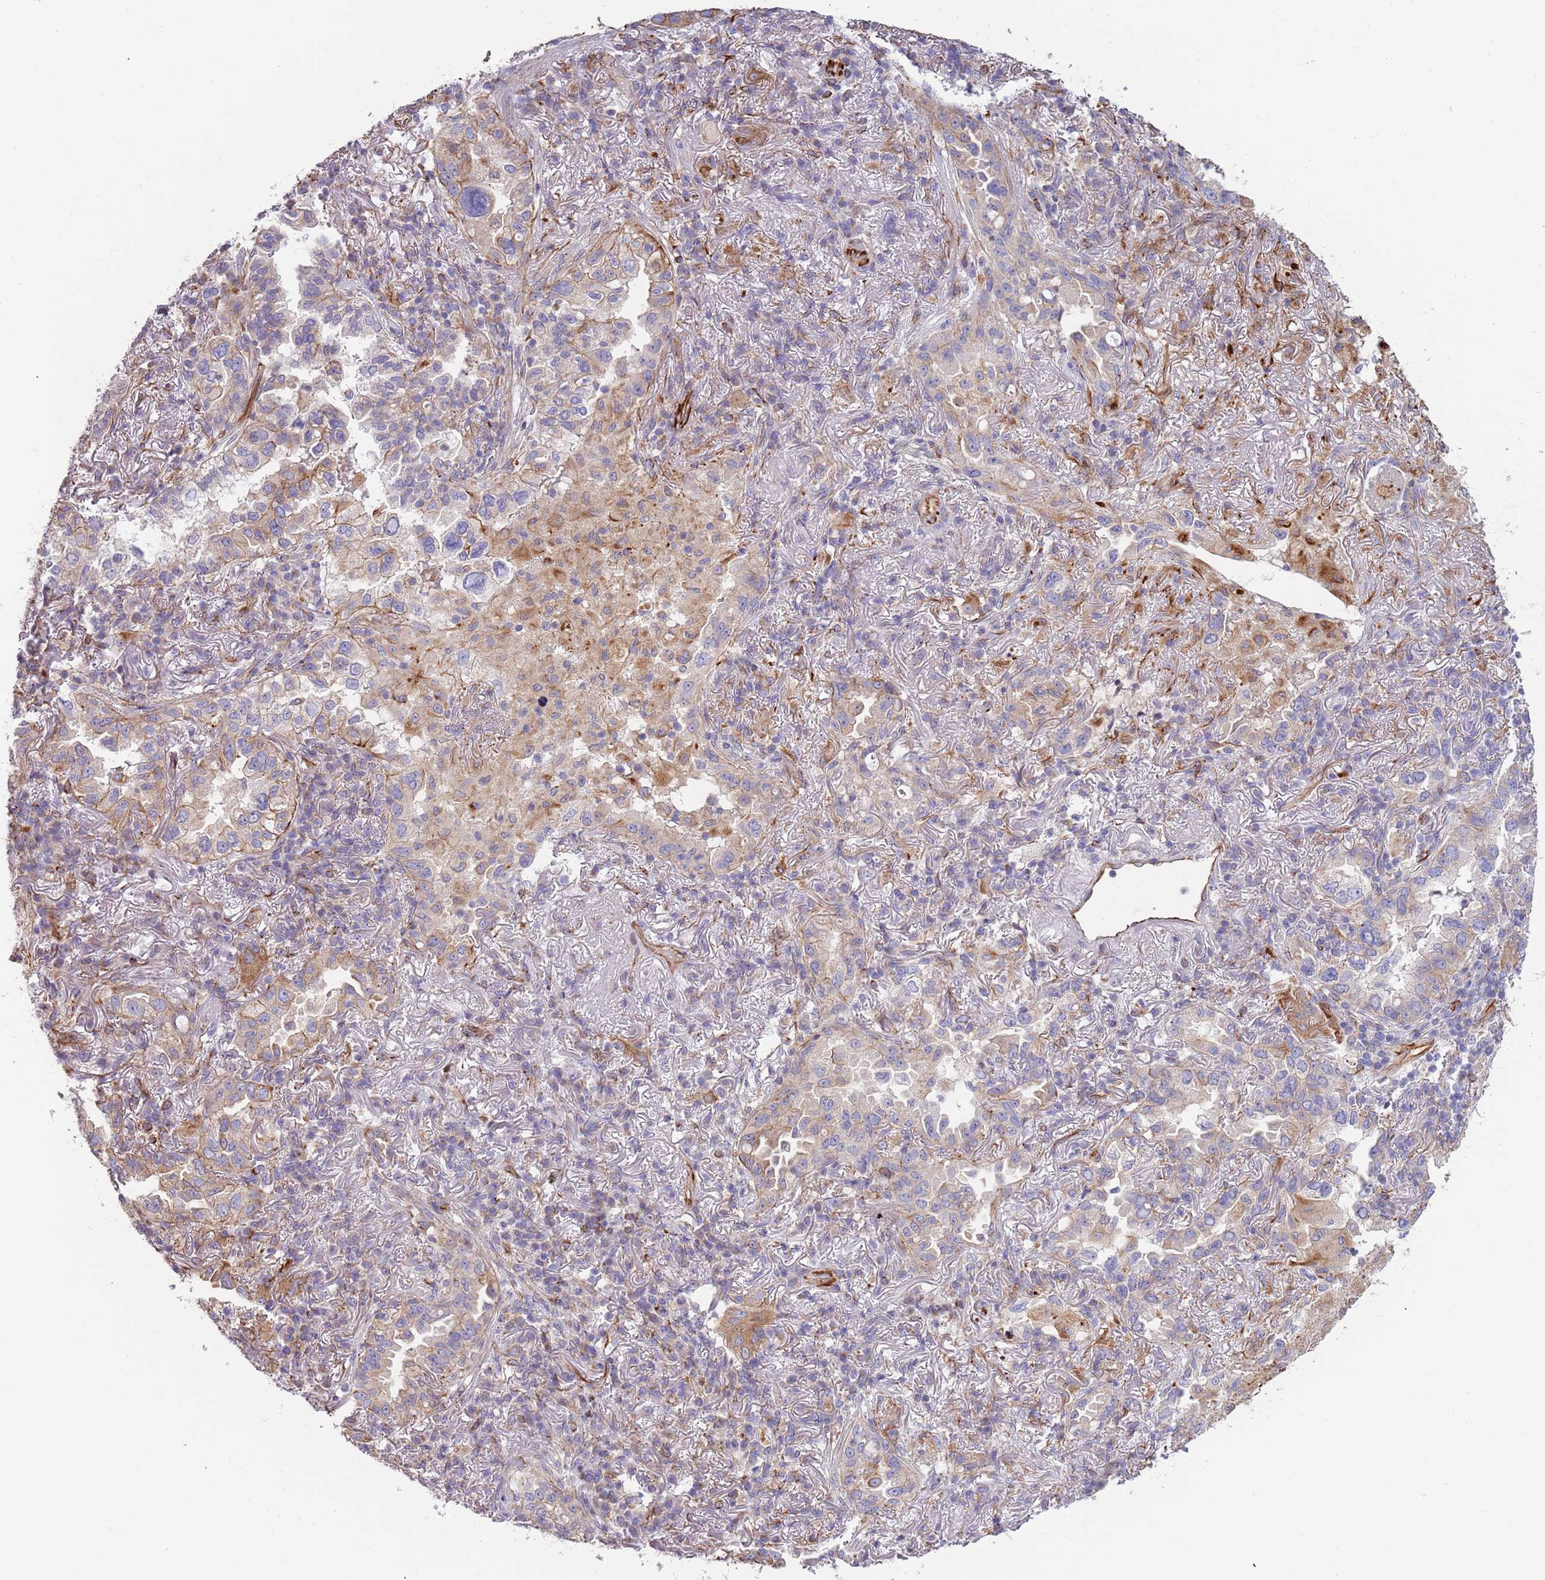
{"staining": {"intensity": "weak", "quantity": "25%-75%", "location": "cytoplasmic/membranous"}, "tissue": "lung cancer", "cell_type": "Tumor cells", "image_type": "cancer", "snomed": [{"axis": "morphology", "description": "Adenocarcinoma, NOS"}, {"axis": "topography", "description": "Lung"}], "caption": "Approximately 25%-75% of tumor cells in lung adenocarcinoma exhibit weak cytoplasmic/membranous protein expression as visualized by brown immunohistochemical staining.", "gene": "MOGAT1", "patient": {"sex": "female", "age": 69}}